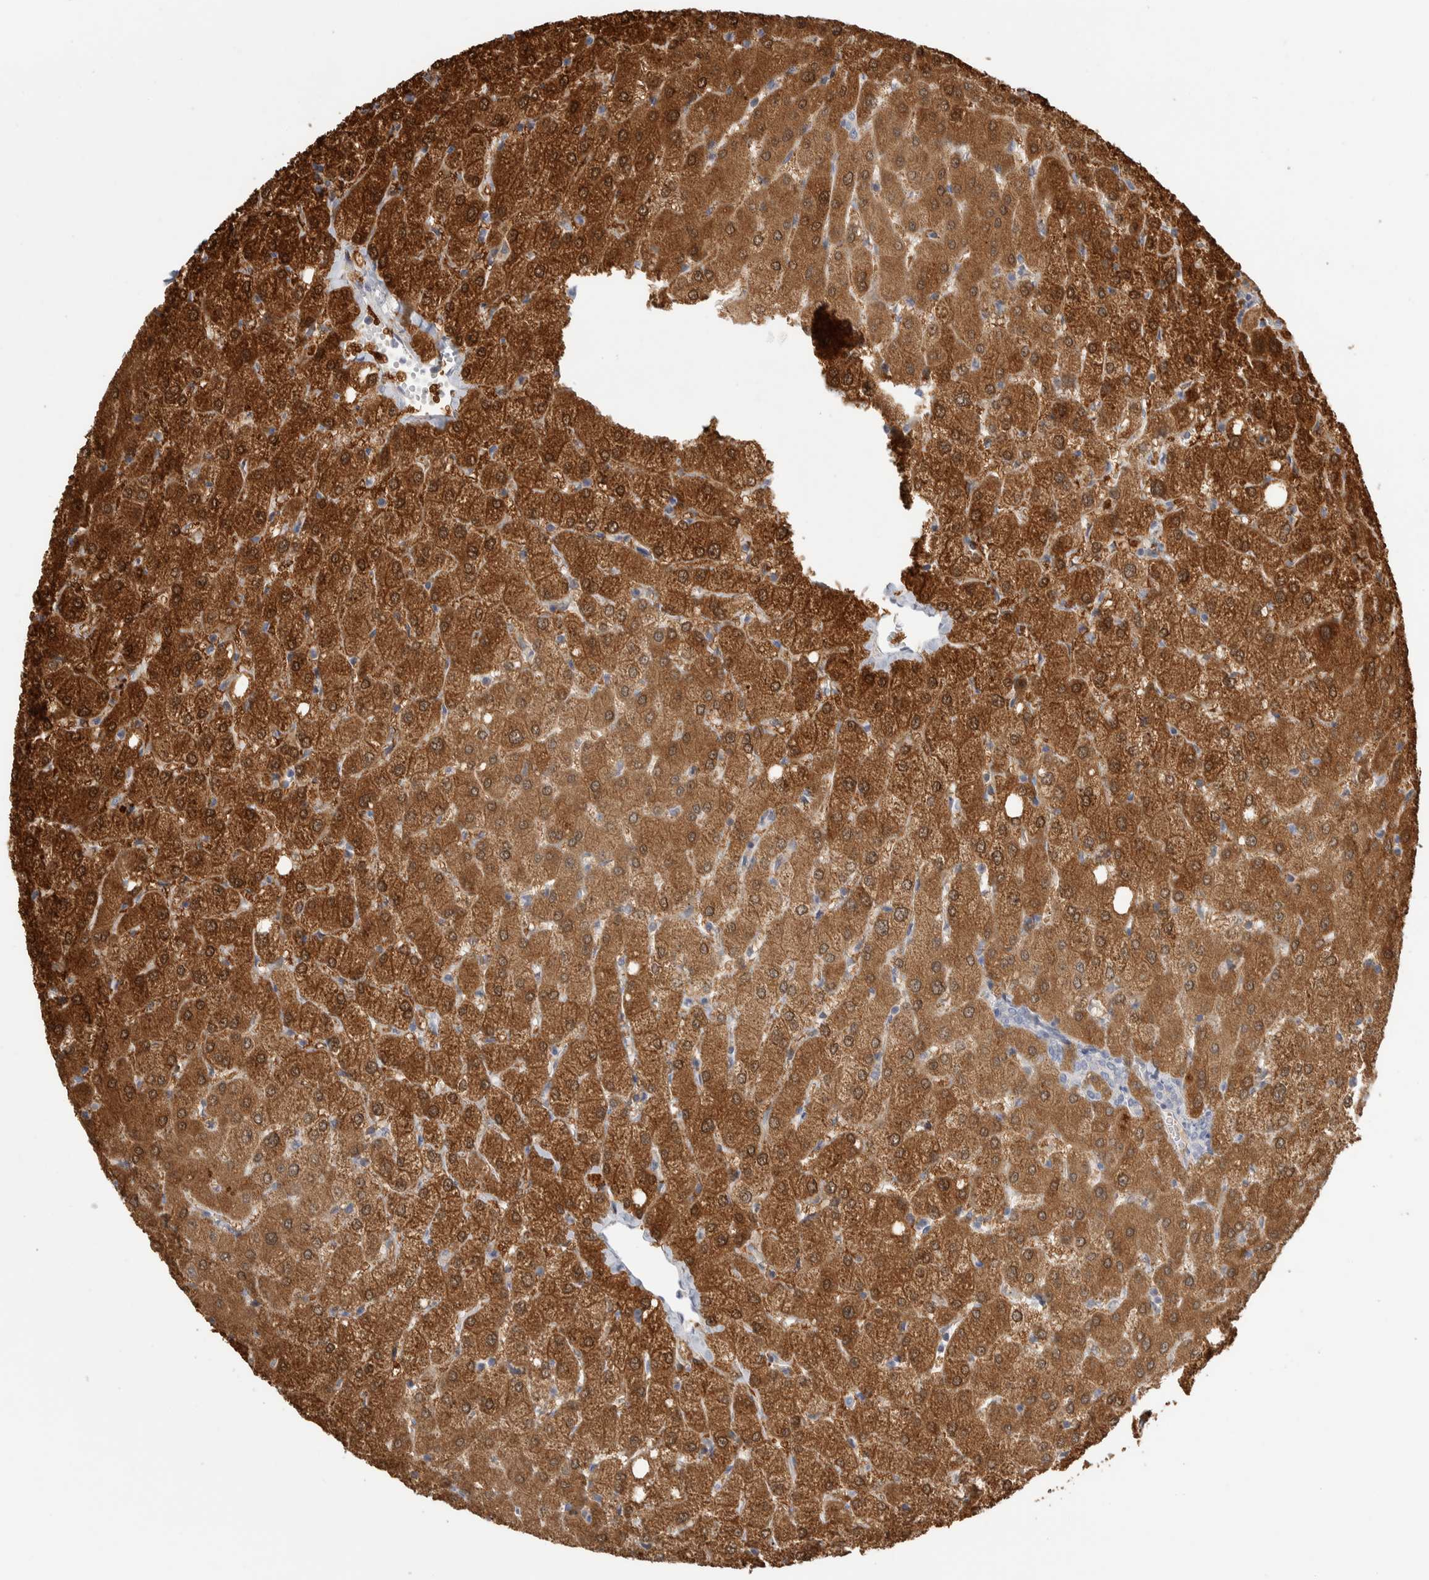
{"staining": {"intensity": "negative", "quantity": "none", "location": "none"}, "tissue": "liver", "cell_type": "Cholangiocytes", "image_type": "normal", "snomed": [{"axis": "morphology", "description": "Normal tissue, NOS"}, {"axis": "topography", "description": "Liver"}], "caption": "High power microscopy micrograph of an immunohistochemistry image of unremarkable liver, revealing no significant staining in cholangiocytes. (IHC, brightfield microscopy, high magnification).", "gene": "DCXR", "patient": {"sex": "female", "age": 54}}